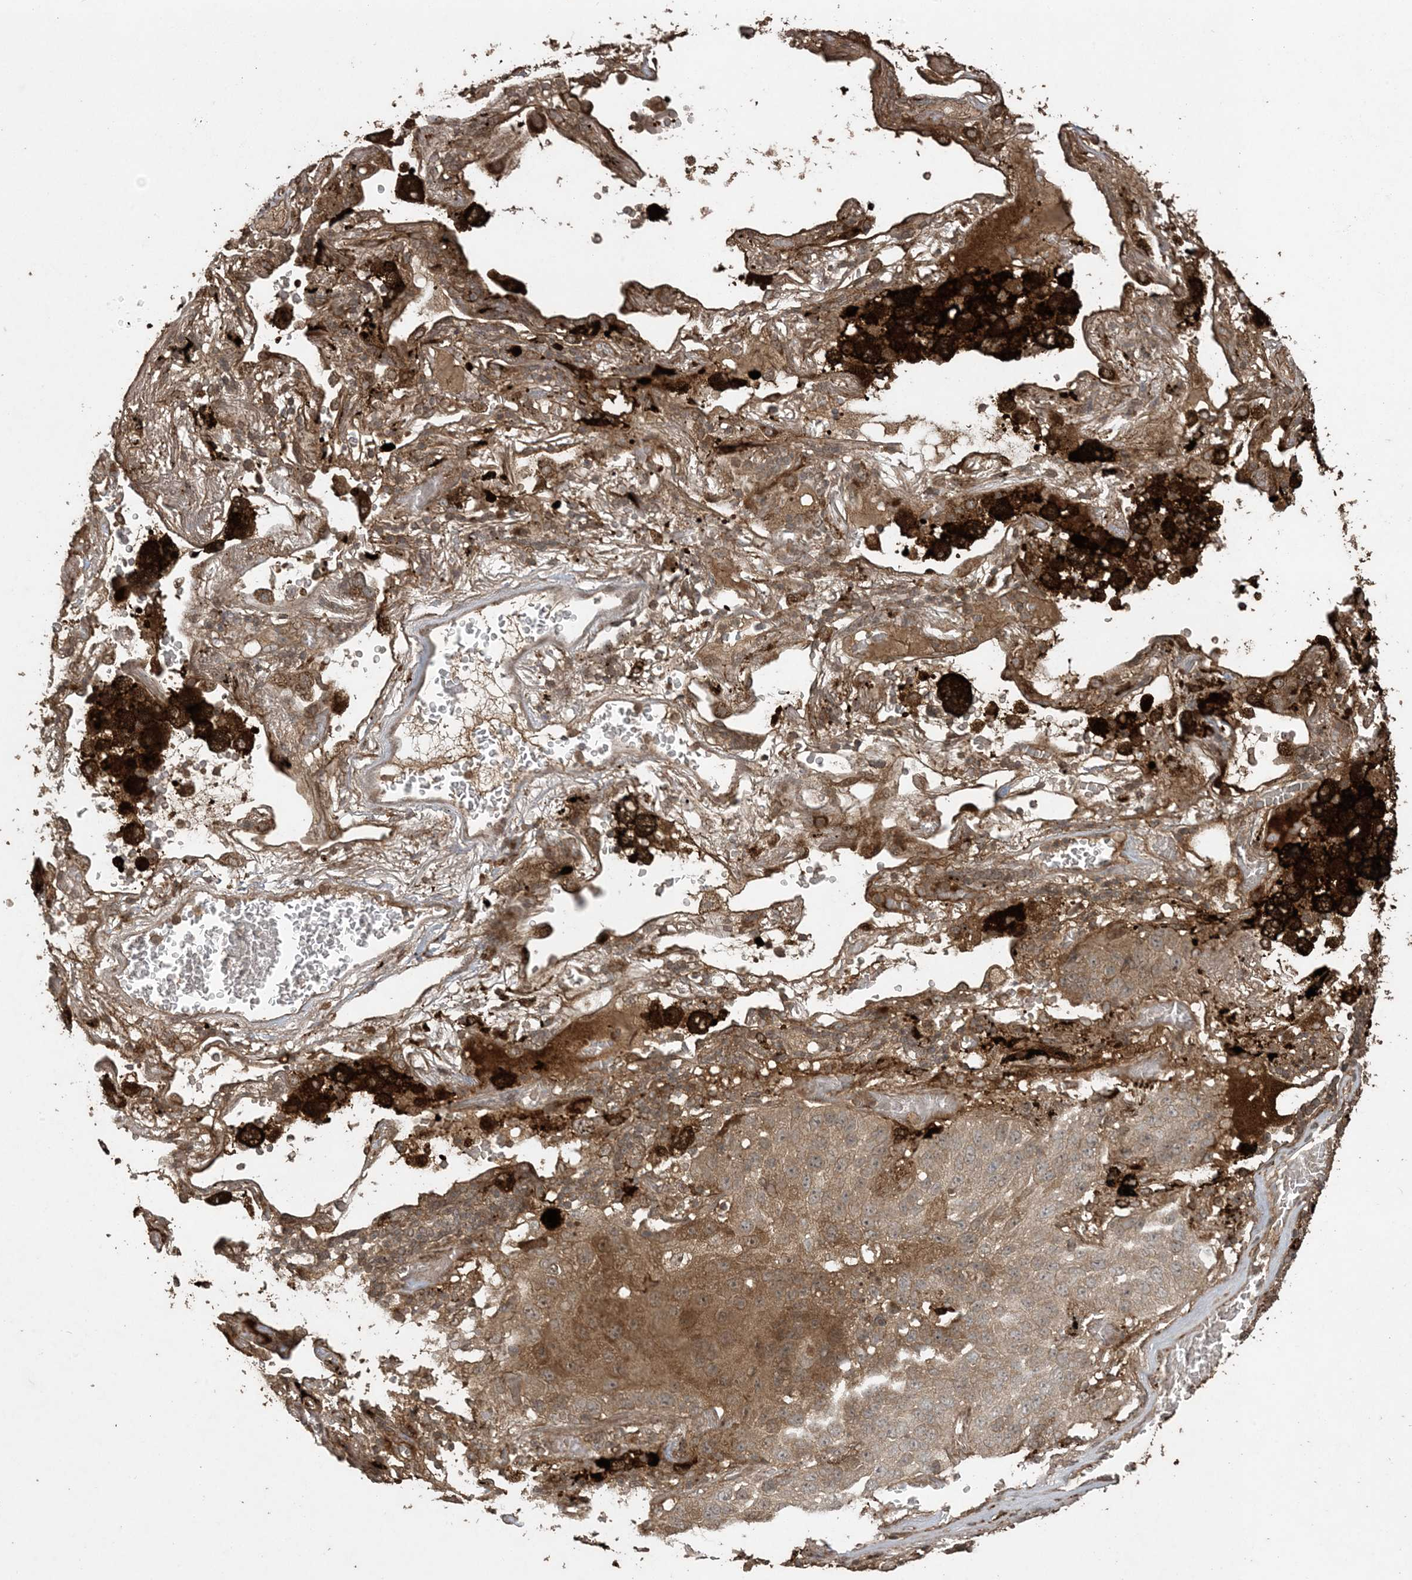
{"staining": {"intensity": "moderate", "quantity": "<25%", "location": "cytoplasmic/membranous"}, "tissue": "lung cancer", "cell_type": "Tumor cells", "image_type": "cancer", "snomed": [{"axis": "morphology", "description": "Squamous cell carcinoma, NOS"}, {"axis": "topography", "description": "Lung"}], "caption": "A high-resolution photomicrograph shows immunohistochemistry (IHC) staining of lung cancer, which demonstrates moderate cytoplasmic/membranous staining in about <25% of tumor cells. Nuclei are stained in blue.", "gene": "EFCAB8", "patient": {"sex": "male", "age": 57}}